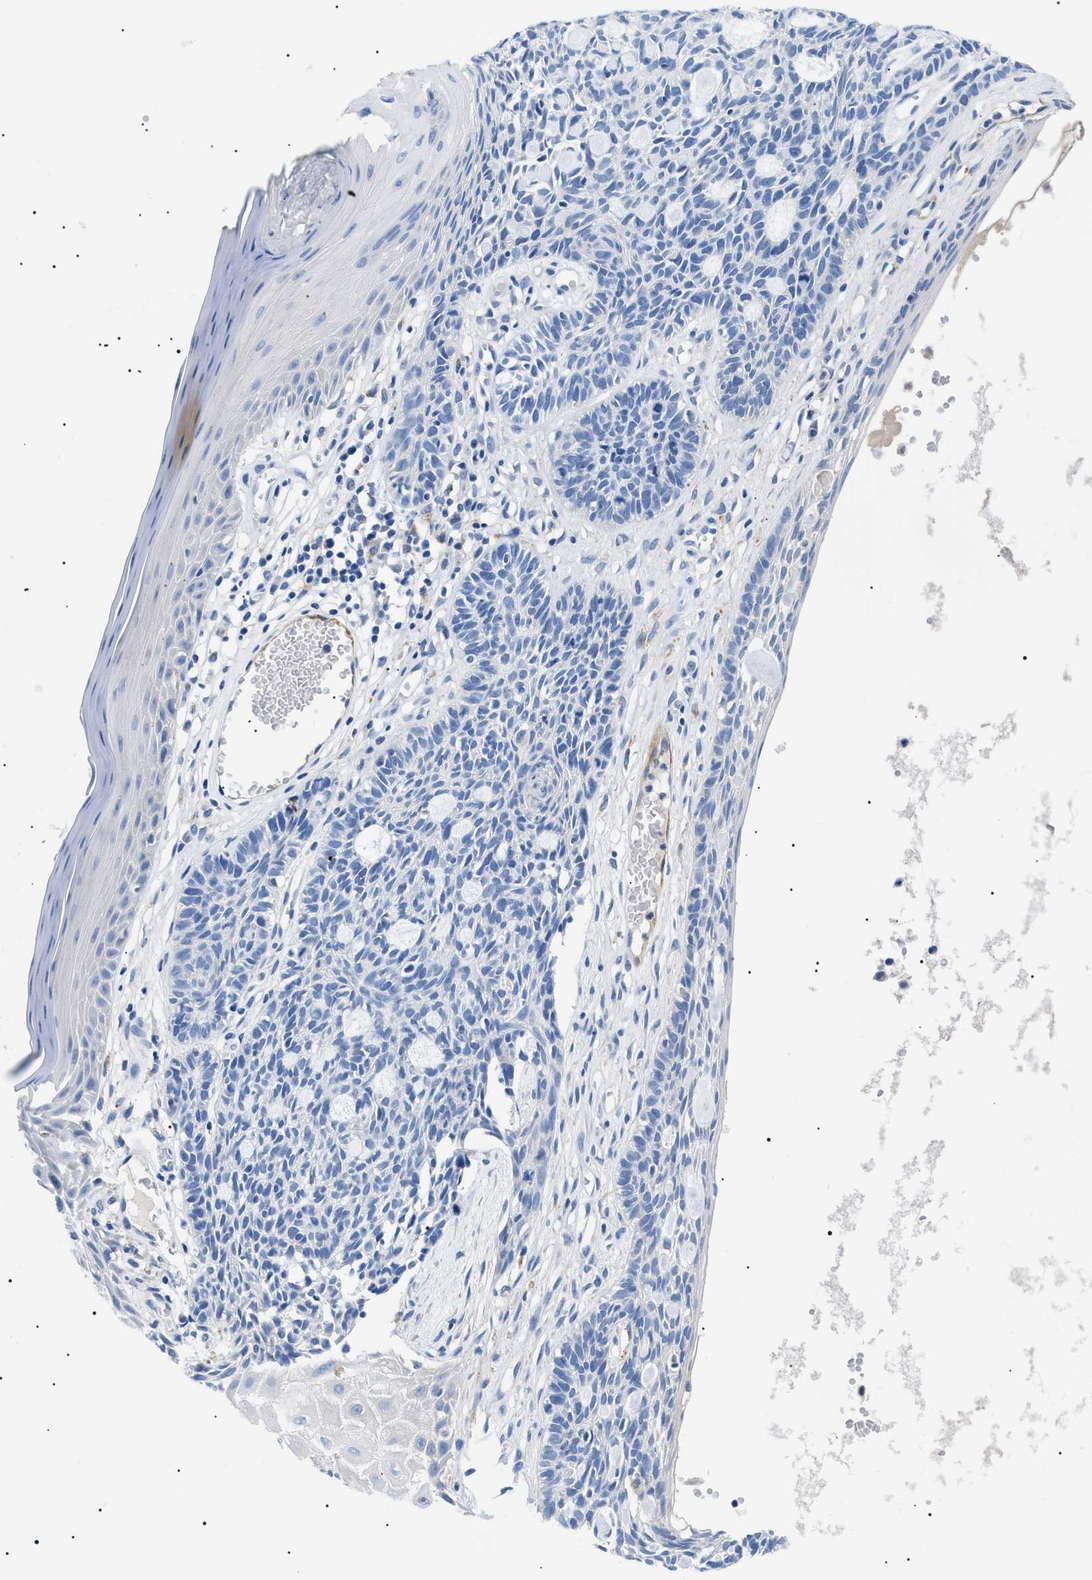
{"staining": {"intensity": "negative", "quantity": "none", "location": "none"}, "tissue": "skin cancer", "cell_type": "Tumor cells", "image_type": "cancer", "snomed": [{"axis": "morphology", "description": "Basal cell carcinoma"}, {"axis": "topography", "description": "Skin"}], "caption": "The photomicrograph exhibits no staining of tumor cells in skin cancer. (DAB IHC visualized using brightfield microscopy, high magnification).", "gene": "ACKR1", "patient": {"sex": "male", "age": 67}}